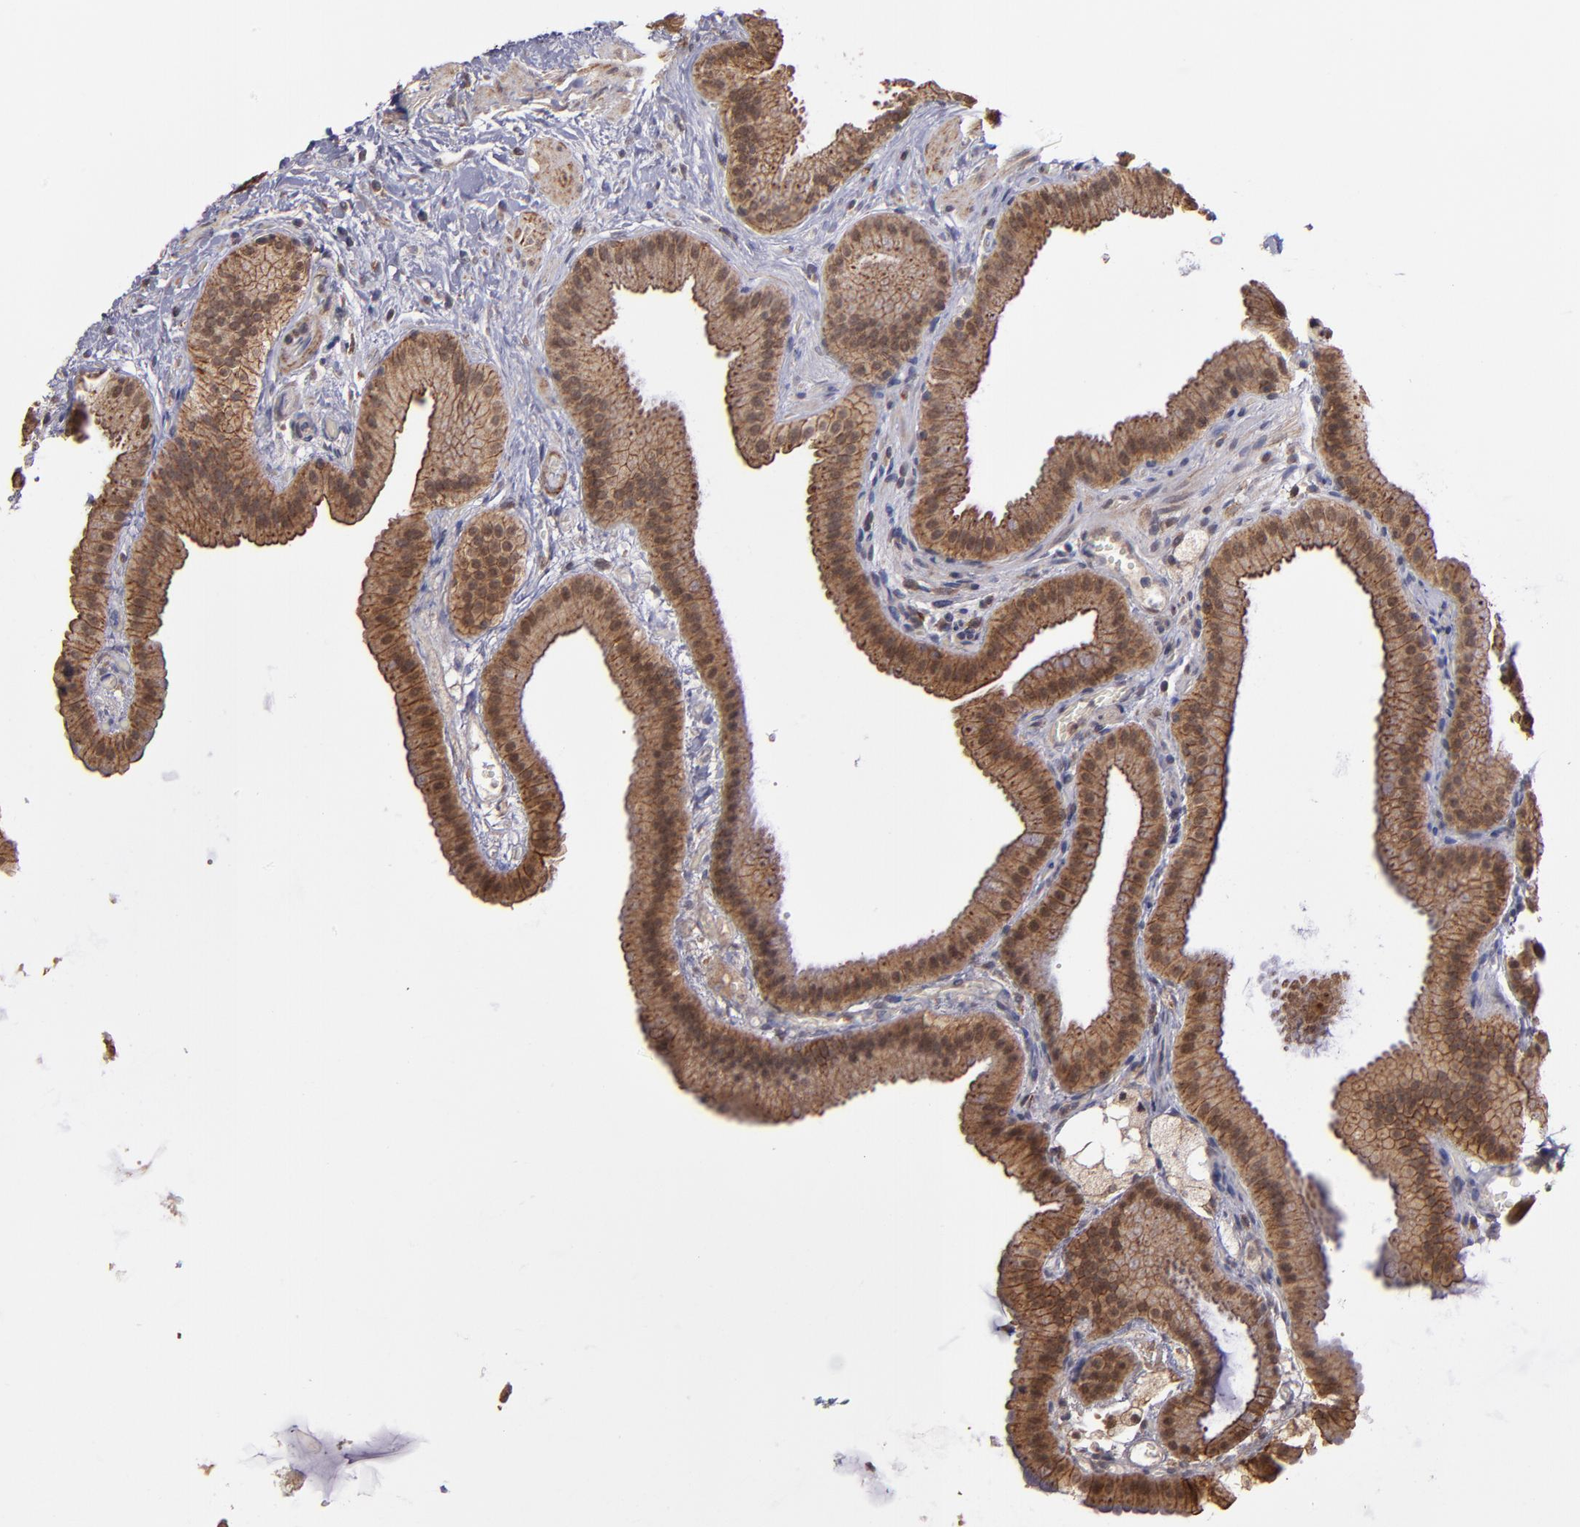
{"staining": {"intensity": "moderate", "quantity": ">75%", "location": "cytoplasmic/membranous,nuclear"}, "tissue": "gallbladder", "cell_type": "Glandular cells", "image_type": "normal", "snomed": [{"axis": "morphology", "description": "Normal tissue, NOS"}, {"axis": "topography", "description": "Gallbladder"}], "caption": "The histopathology image shows immunohistochemical staining of unremarkable gallbladder. There is moderate cytoplasmic/membranous,nuclear staining is present in approximately >75% of glandular cells. The staining was performed using DAB, with brown indicating positive protein expression. Nuclei are stained blue with hematoxylin.", "gene": "SIPA1L1", "patient": {"sex": "female", "age": 63}}